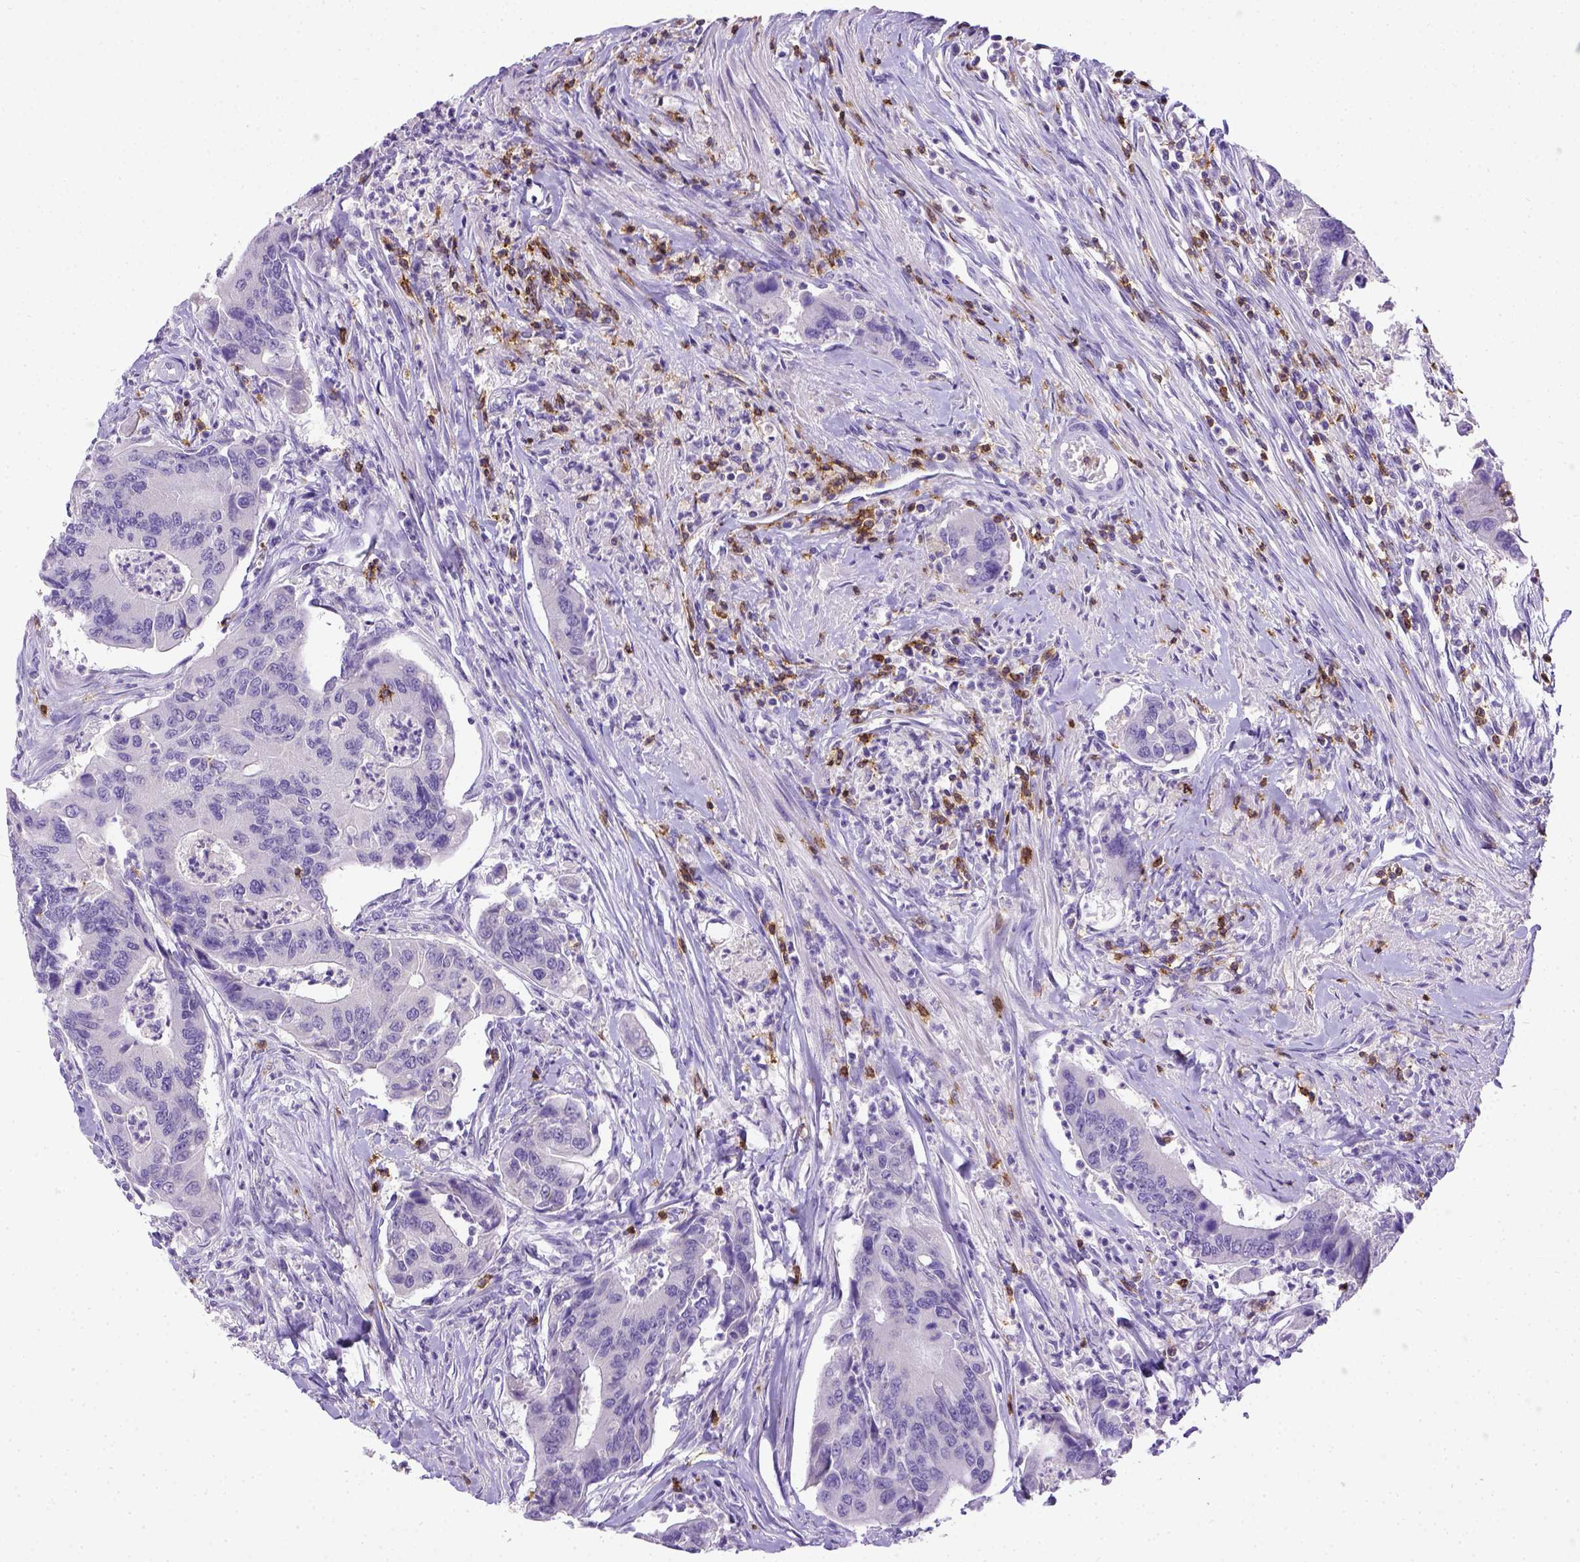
{"staining": {"intensity": "negative", "quantity": "none", "location": "none"}, "tissue": "colorectal cancer", "cell_type": "Tumor cells", "image_type": "cancer", "snomed": [{"axis": "morphology", "description": "Adenocarcinoma, NOS"}, {"axis": "topography", "description": "Colon"}], "caption": "A high-resolution photomicrograph shows immunohistochemistry (IHC) staining of colorectal cancer, which reveals no significant positivity in tumor cells.", "gene": "CD3E", "patient": {"sex": "female", "age": 67}}